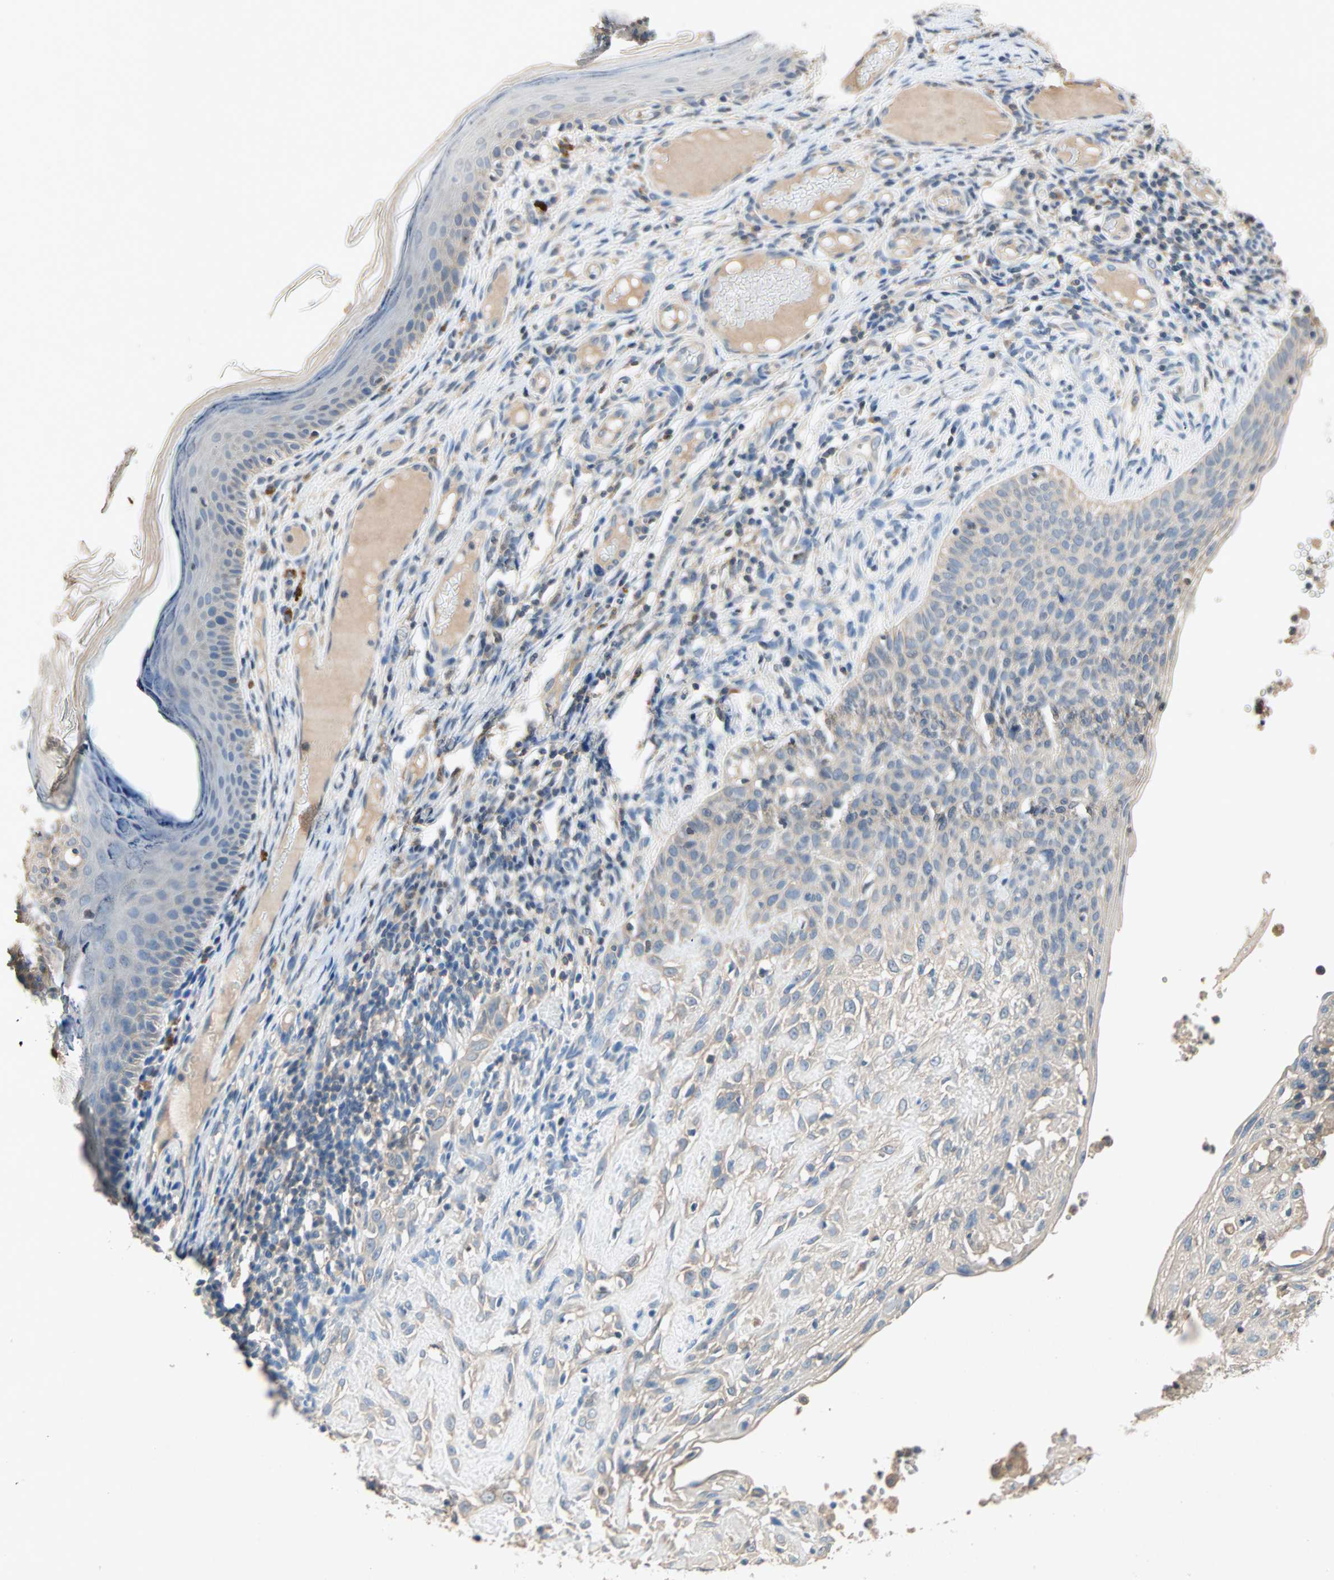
{"staining": {"intensity": "weak", "quantity": "25%-75%", "location": "cytoplasmic/membranous"}, "tissue": "skin cancer", "cell_type": "Tumor cells", "image_type": "cancer", "snomed": [{"axis": "morphology", "description": "Normal tissue, NOS"}, {"axis": "morphology", "description": "Basal cell carcinoma"}, {"axis": "topography", "description": "Skin"}], "caption": "A high-resolution image shows IHC staining of skin basal cell carcinoma, which shows weak cytoplasmic/membranous staining in about 25%-75% of tumor cells. (Stains: DAB (3,3'-diaminobenzidine) in brown, nuclei in blue, Microscopy: brightfield microscopy at high magnification).", "gene": "ADAP1", "patient": {"sex": "male", "age": 87}}